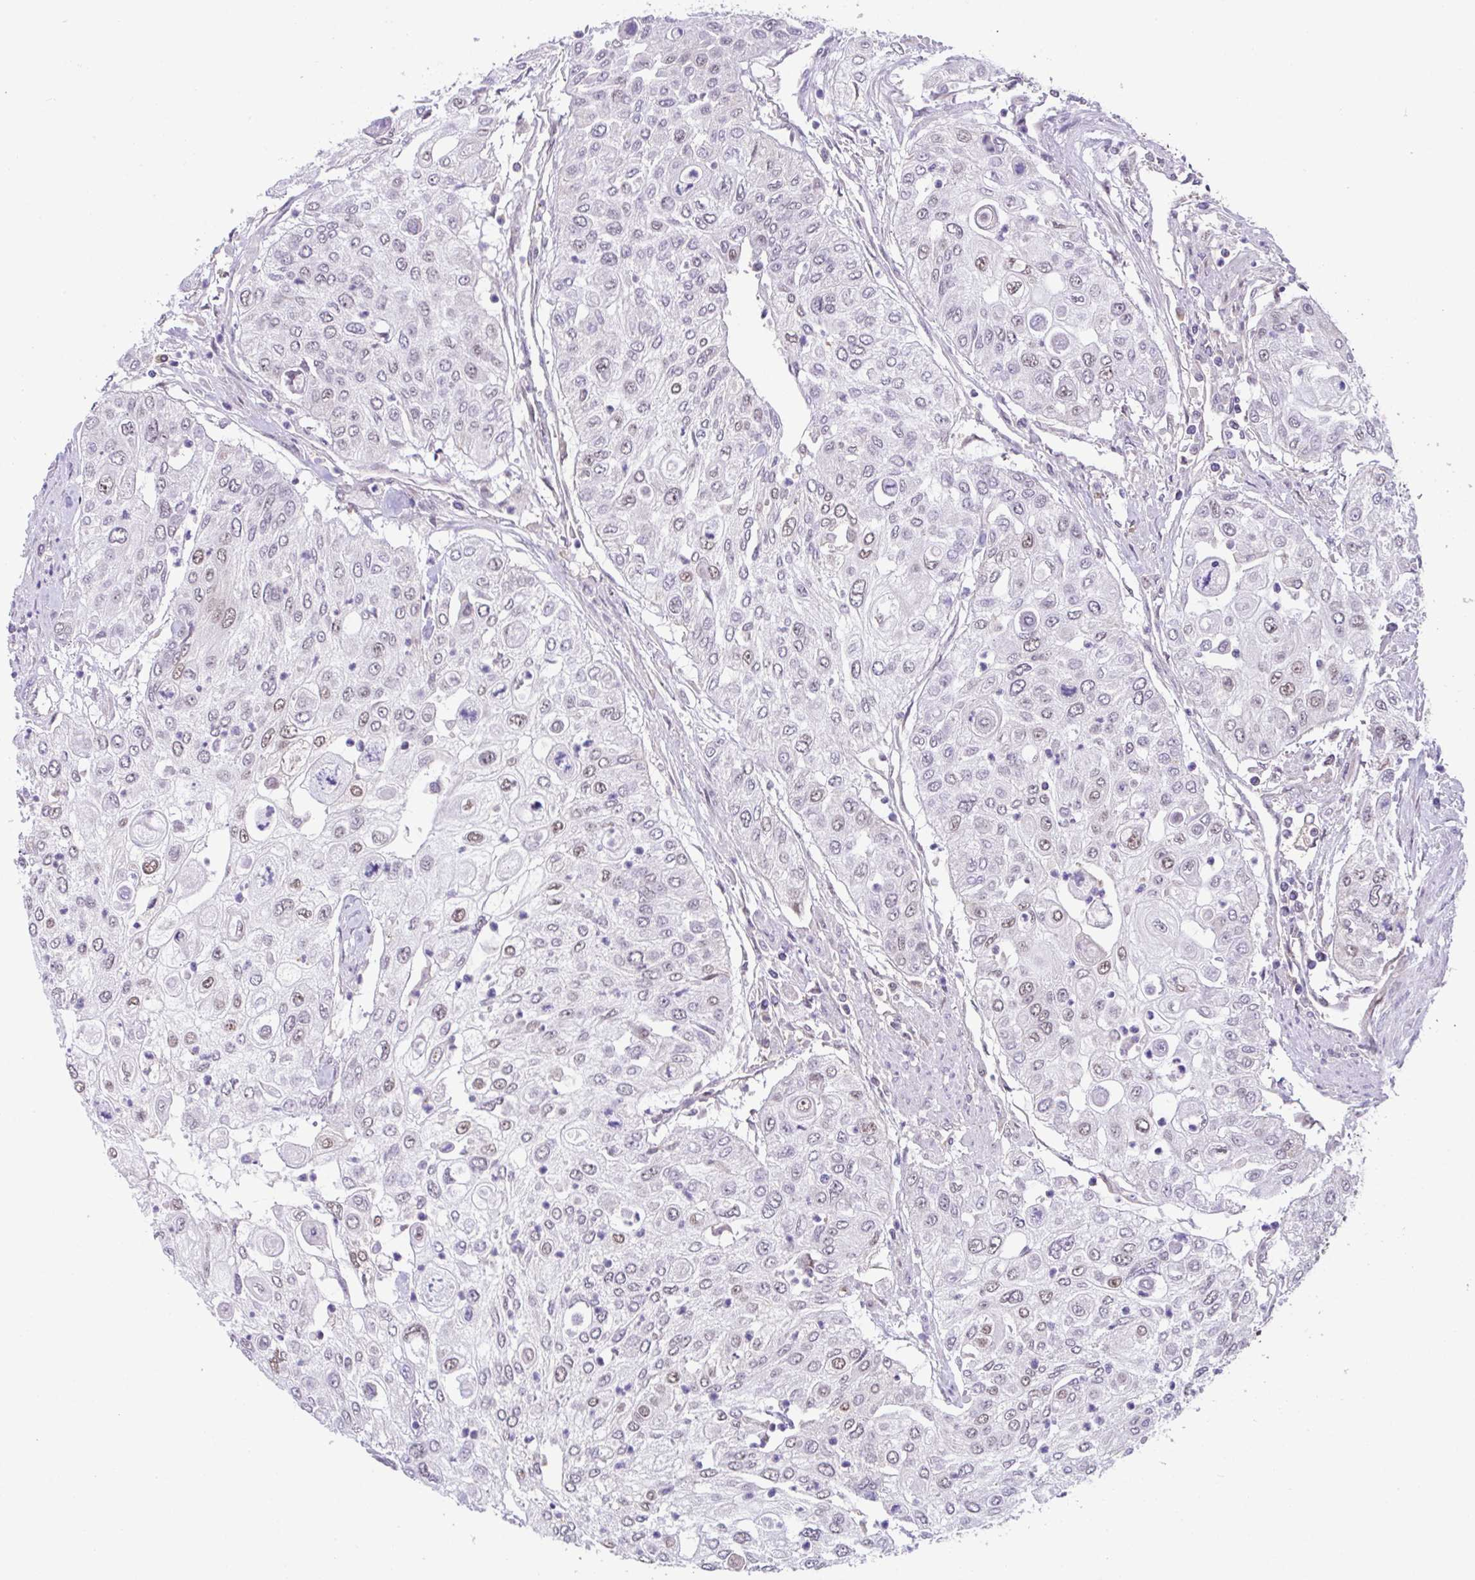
{"staining": {"intensity": "weak", "quantity": "25%-75%", "location": "nuclear"}, "tissue": "urothelial cancer", "cell_type": "Tumor cells", "image_type": "cancer", "snomed": [{"axis": "morphology", "description": "Urothelial carcinoma, High grade"}, {"axis": "topography", "description": "Urinary bladder"}], "caption": "Urothelial cancer stained with DAB immunohistochemistry (IHC) exhibits low levels of weak nuclear positivity in about 25%-75% of tumor cells. Nuclei are stained in blue.", "gene": "ZNF444", "patient": {"sex": "female", "age": 79}}